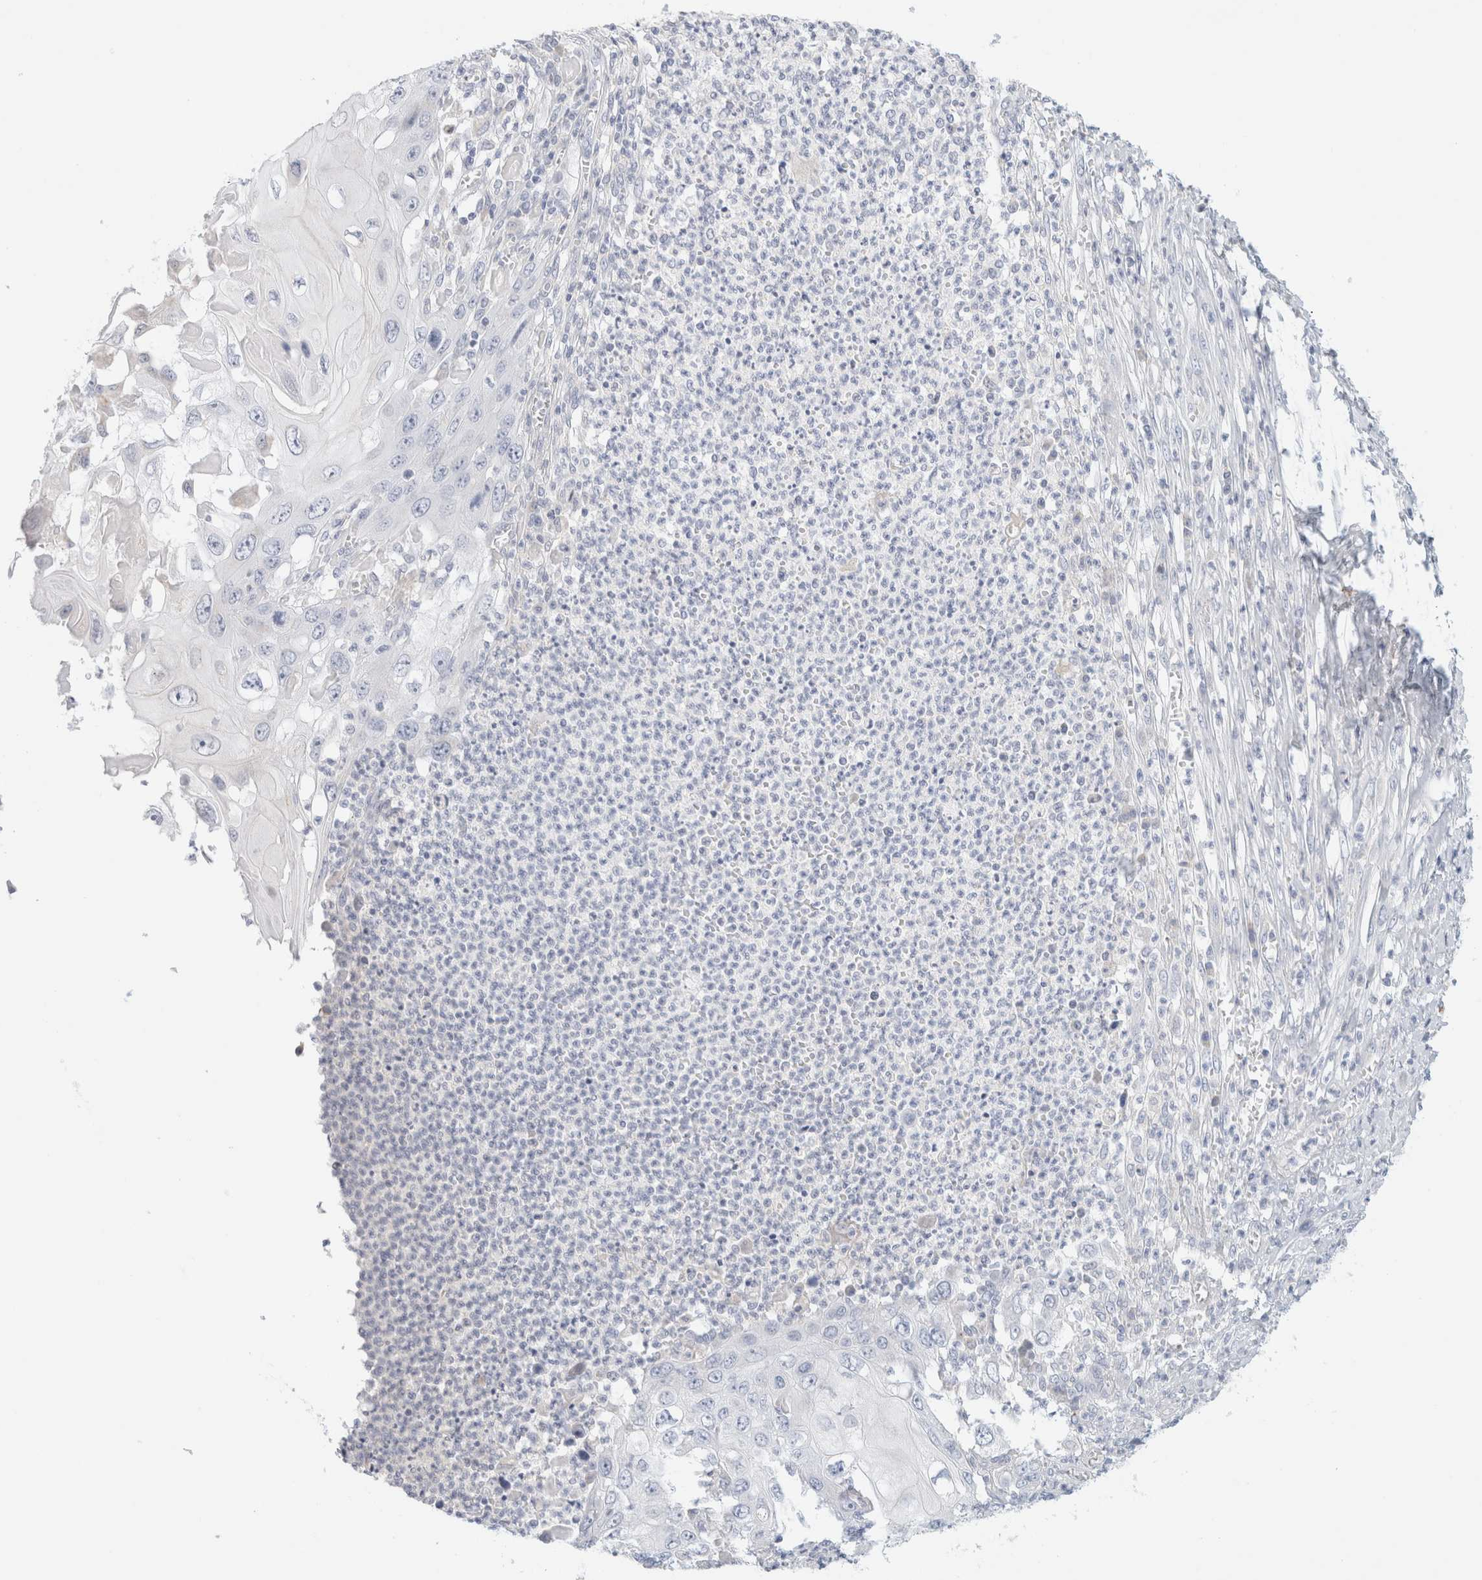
{"staining": {"intensity": "negative", "quantity": "none", "location": "none"}, "tissue": "skin cancer", "cell_type": "Tumor cells", "image_type": "cancer", "snomed": [{"axis": "morphology", "description": "Squamous cell carcinoma, NOS"}, {"axis": "topography", "description": "Skin"}], "caption": "This is an immunohistochemistry (IHC) image of human squamous cell carcinoma (skin). There is no staining in tumor cells.", "gene": "HEXD", "patient": {"sex": "male", "age": 55}}